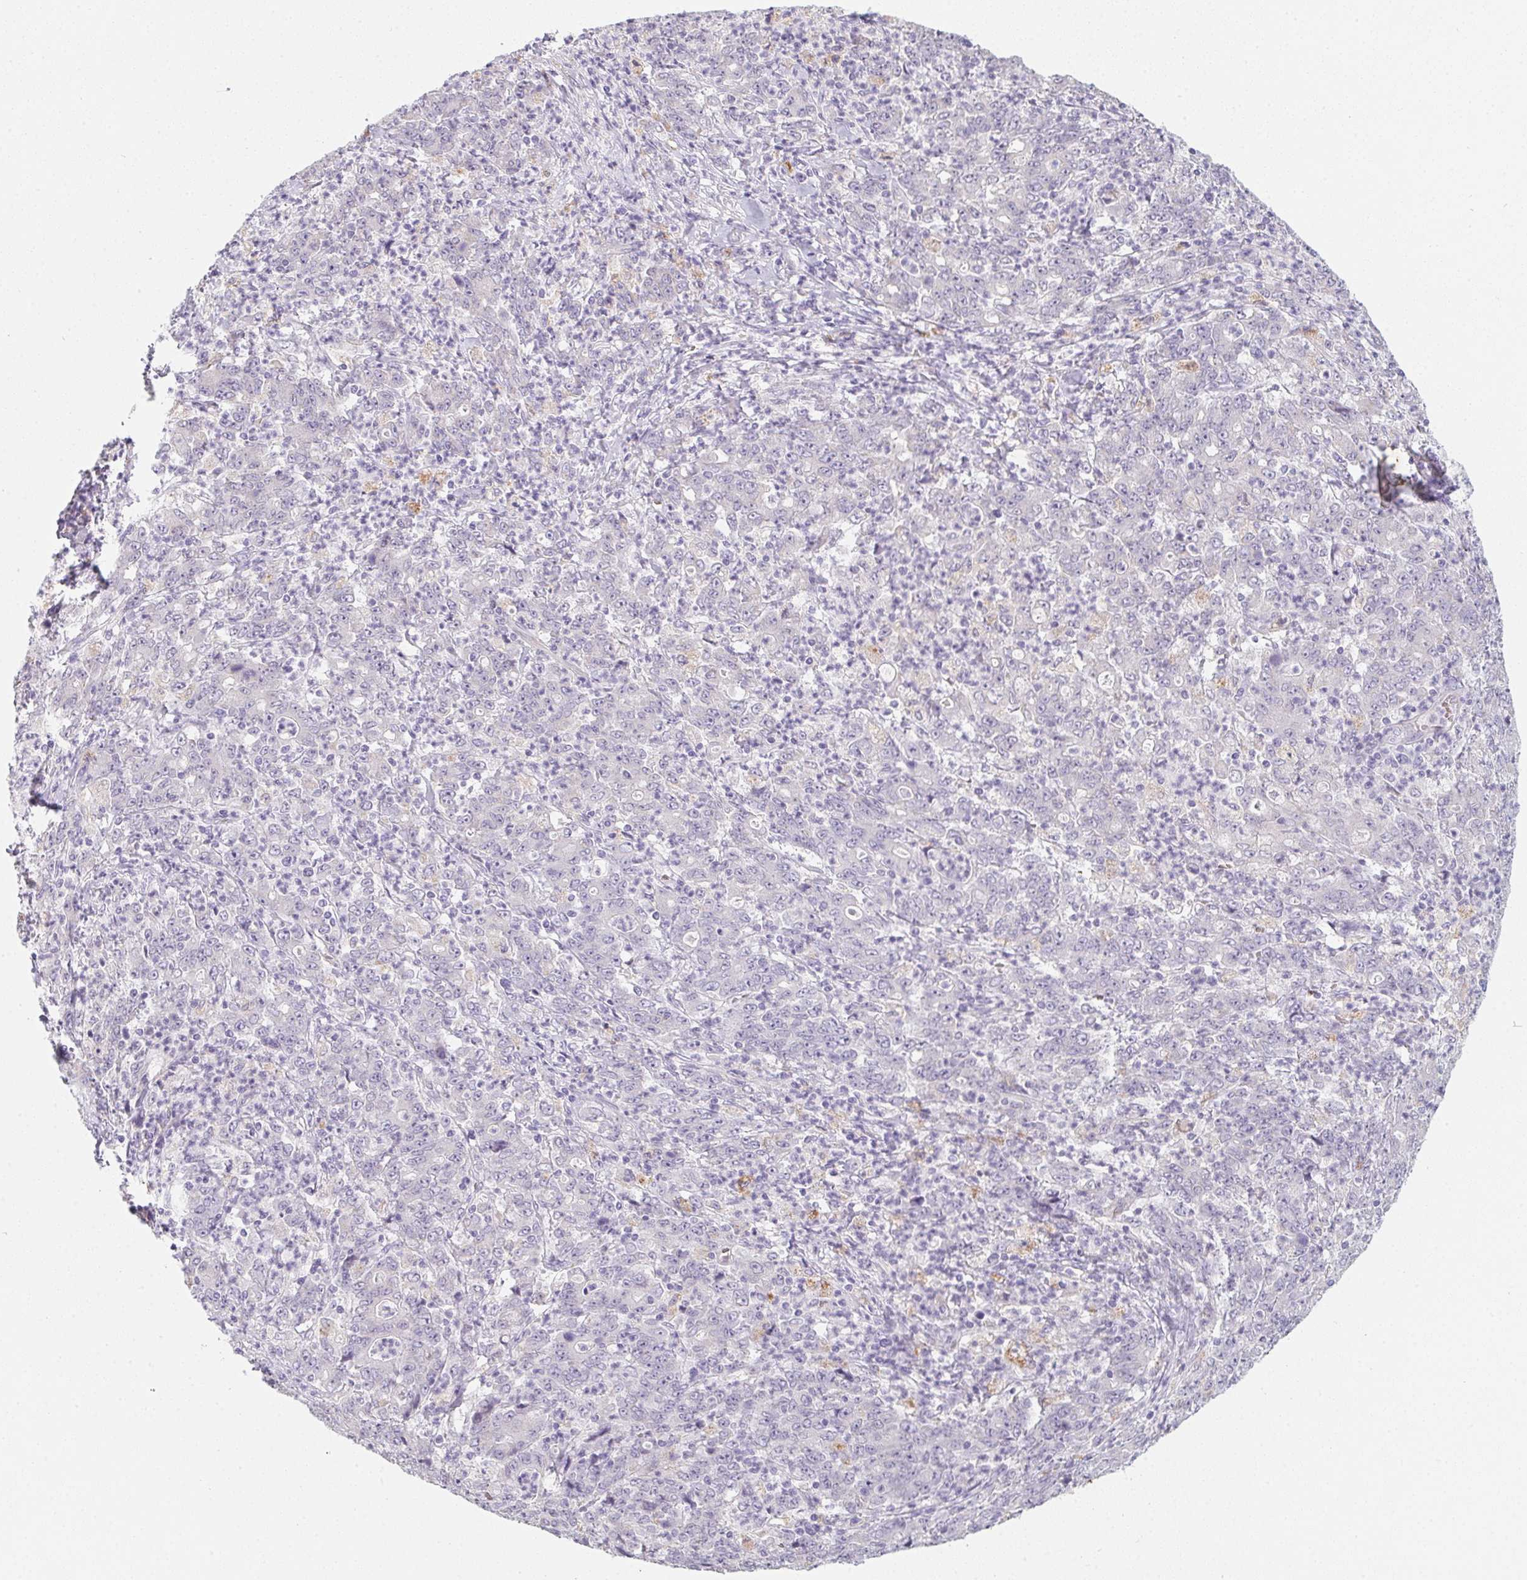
{"staining": {"intensity": "negative", "quantity": "none", "location": "none"}, "tissue": "stomach cancer", "cell_type": "Tumor cells", "image_type": "cancer", "snomed": [{"axis": "morphology", "description": "Adenocarcinoma, NOS"}, {"axis": "topography", "description": "Stomach, lower"}], "caption": "Protein analysis of stomach cancer (adenocarcinoma) displays no significant expression in tumor cells.", "gene": "DCD", "patient": {"sex": "female", "age": 71}}